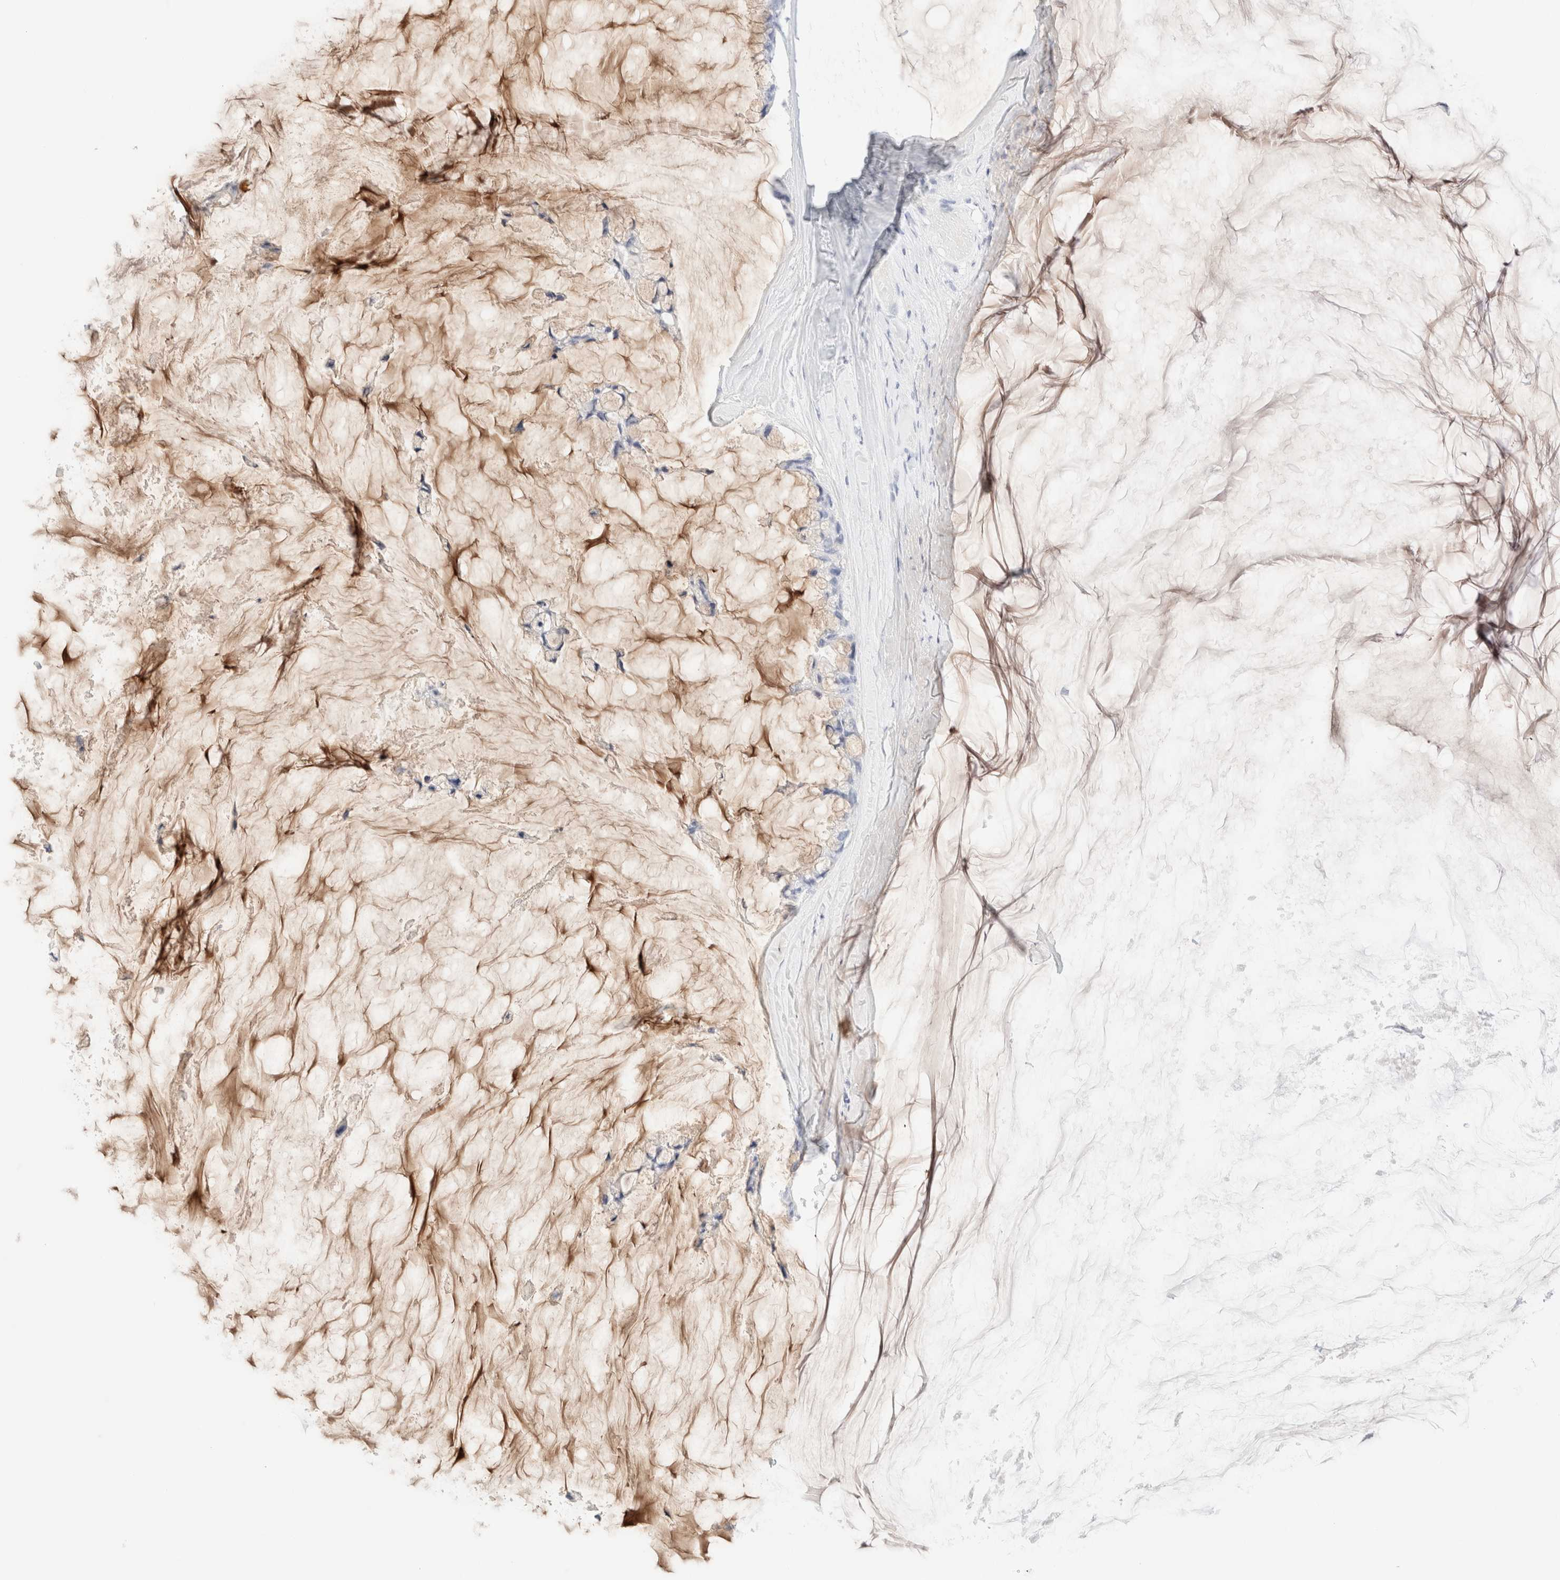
{"staining": {"intensity": "weak", "quantity": "<25%", "location": "cytoplasmic/membranous"}, "tissue": "ovarian cancer", "cell_type": "Tumor cells", "image_type": "cancer", "snomed": [{"axis": "morphology", "description": "Cystadenocarcinoma, mucinous, NOS"}, {"axis": "topography", "description": "Ovary"}], "caption": "The immunohistochemistry (IHC) photomicrograph has no significant expression in tumor cells of ovarian cancer tissue.", "gene": "KRT15", "patient": {"sex": "female", "age": 39}}